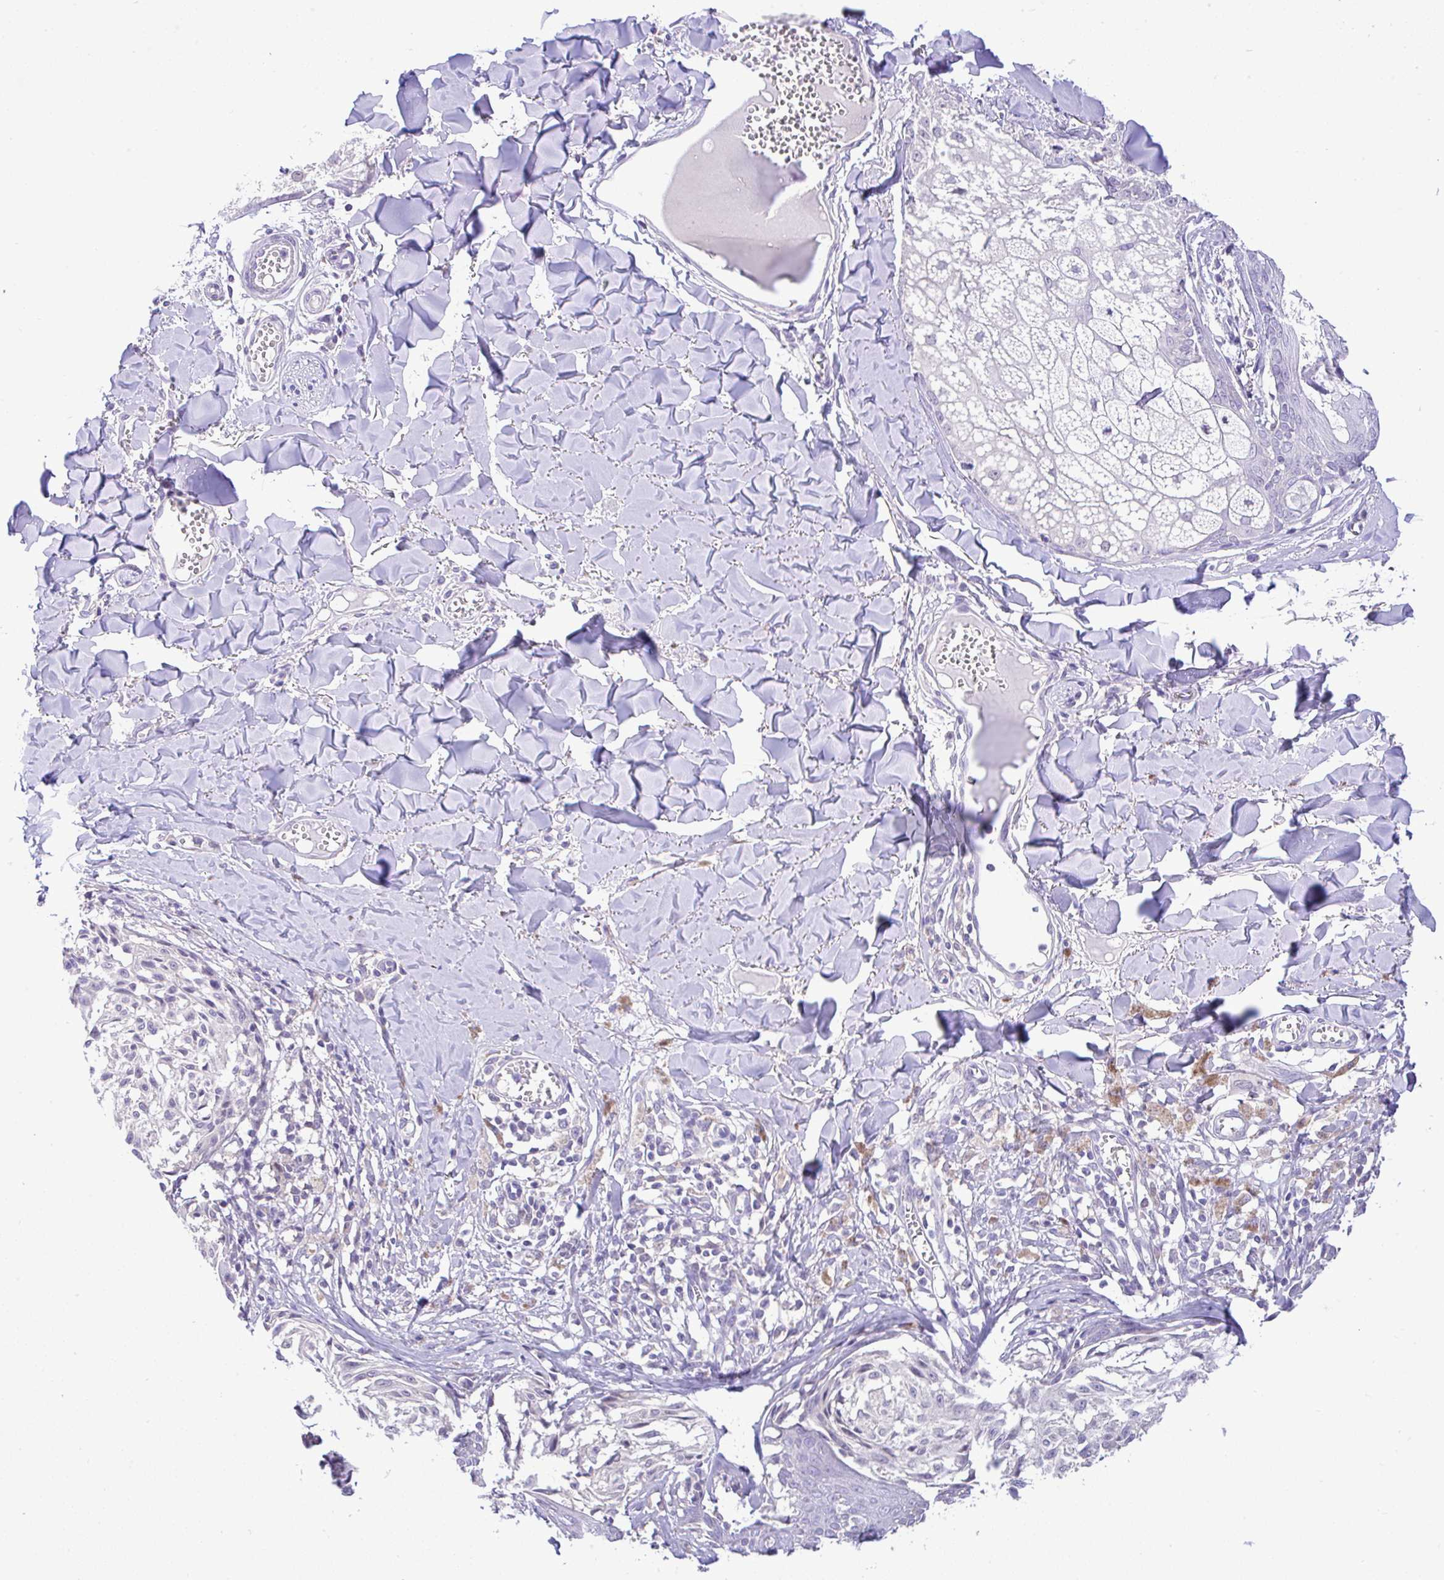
{"staining": {"intensity": "negative", "quantity": "none", "location": "none"}, "tissue": "melanoma", "cell_type": "Tumor cells", "image_type": "cancer", "snomed": [{"axis": "morphology", "description": "Malignant melanoma, NOS"}, {"axis": "topography", "description": "Skin"}], "caption": "Immunohistochemical staining of human malignant melanoma demonstrates no significant positivity in tumor cells.", "gene": "CTU1", "patient": {"sex": "female", "age": 43}}